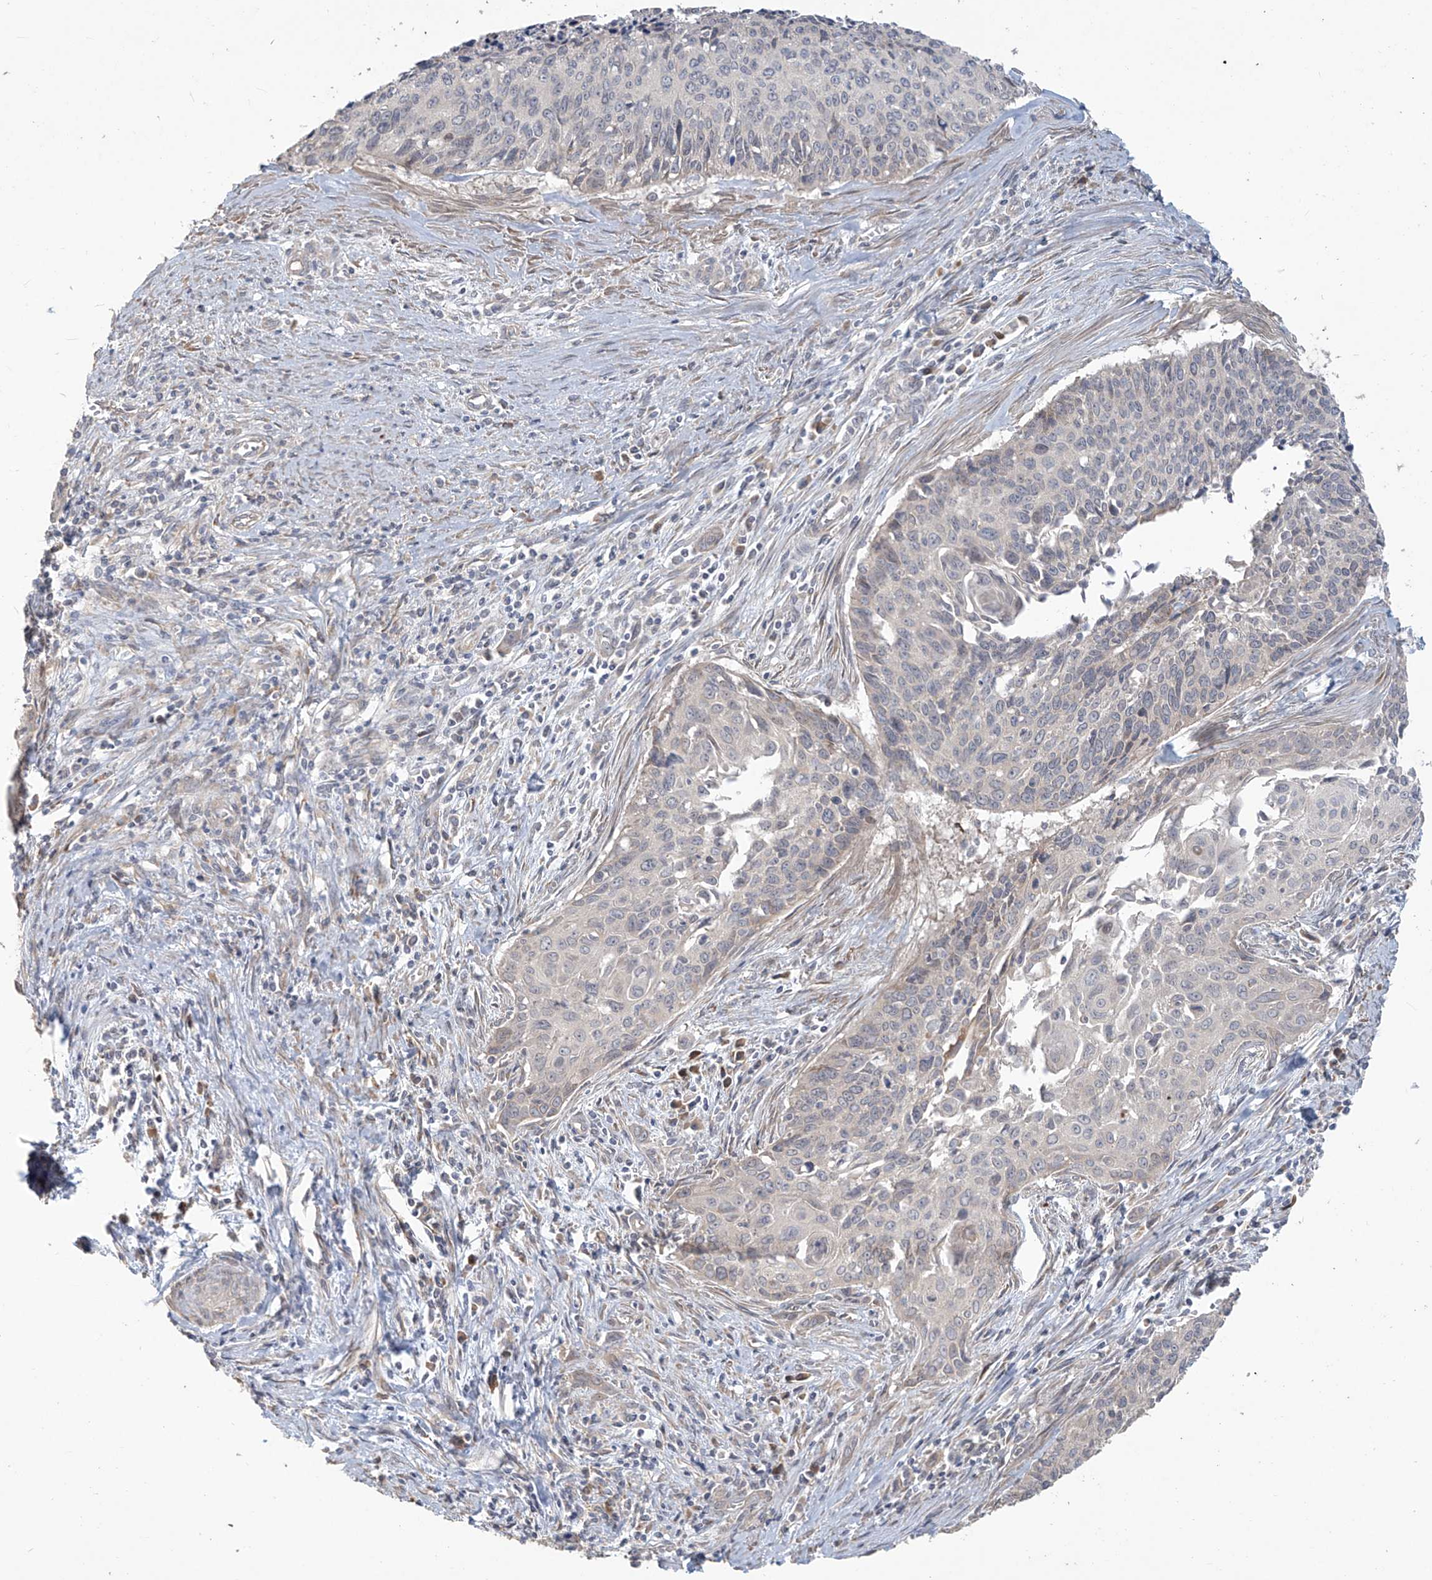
{"staining": {"intensity": "negative", "quantity": "none", "location": "none"}, "tissue": "cervical cancer", "cell_type": "Tumor cells", "image_type": "cancer", "snomed": [{"axis": "morphology", "description": "Squamous cell carcinoma, NOS"}, {"axis": "topography", "description": "Cervix"}], "caption": "Immunohistochemistry (IHC) of human cervical squamous cell carcinoma demonstrates no positivity in tumor cells.", "gene": "MAGIX", "patient": {"sex": "female", "age": 55}}